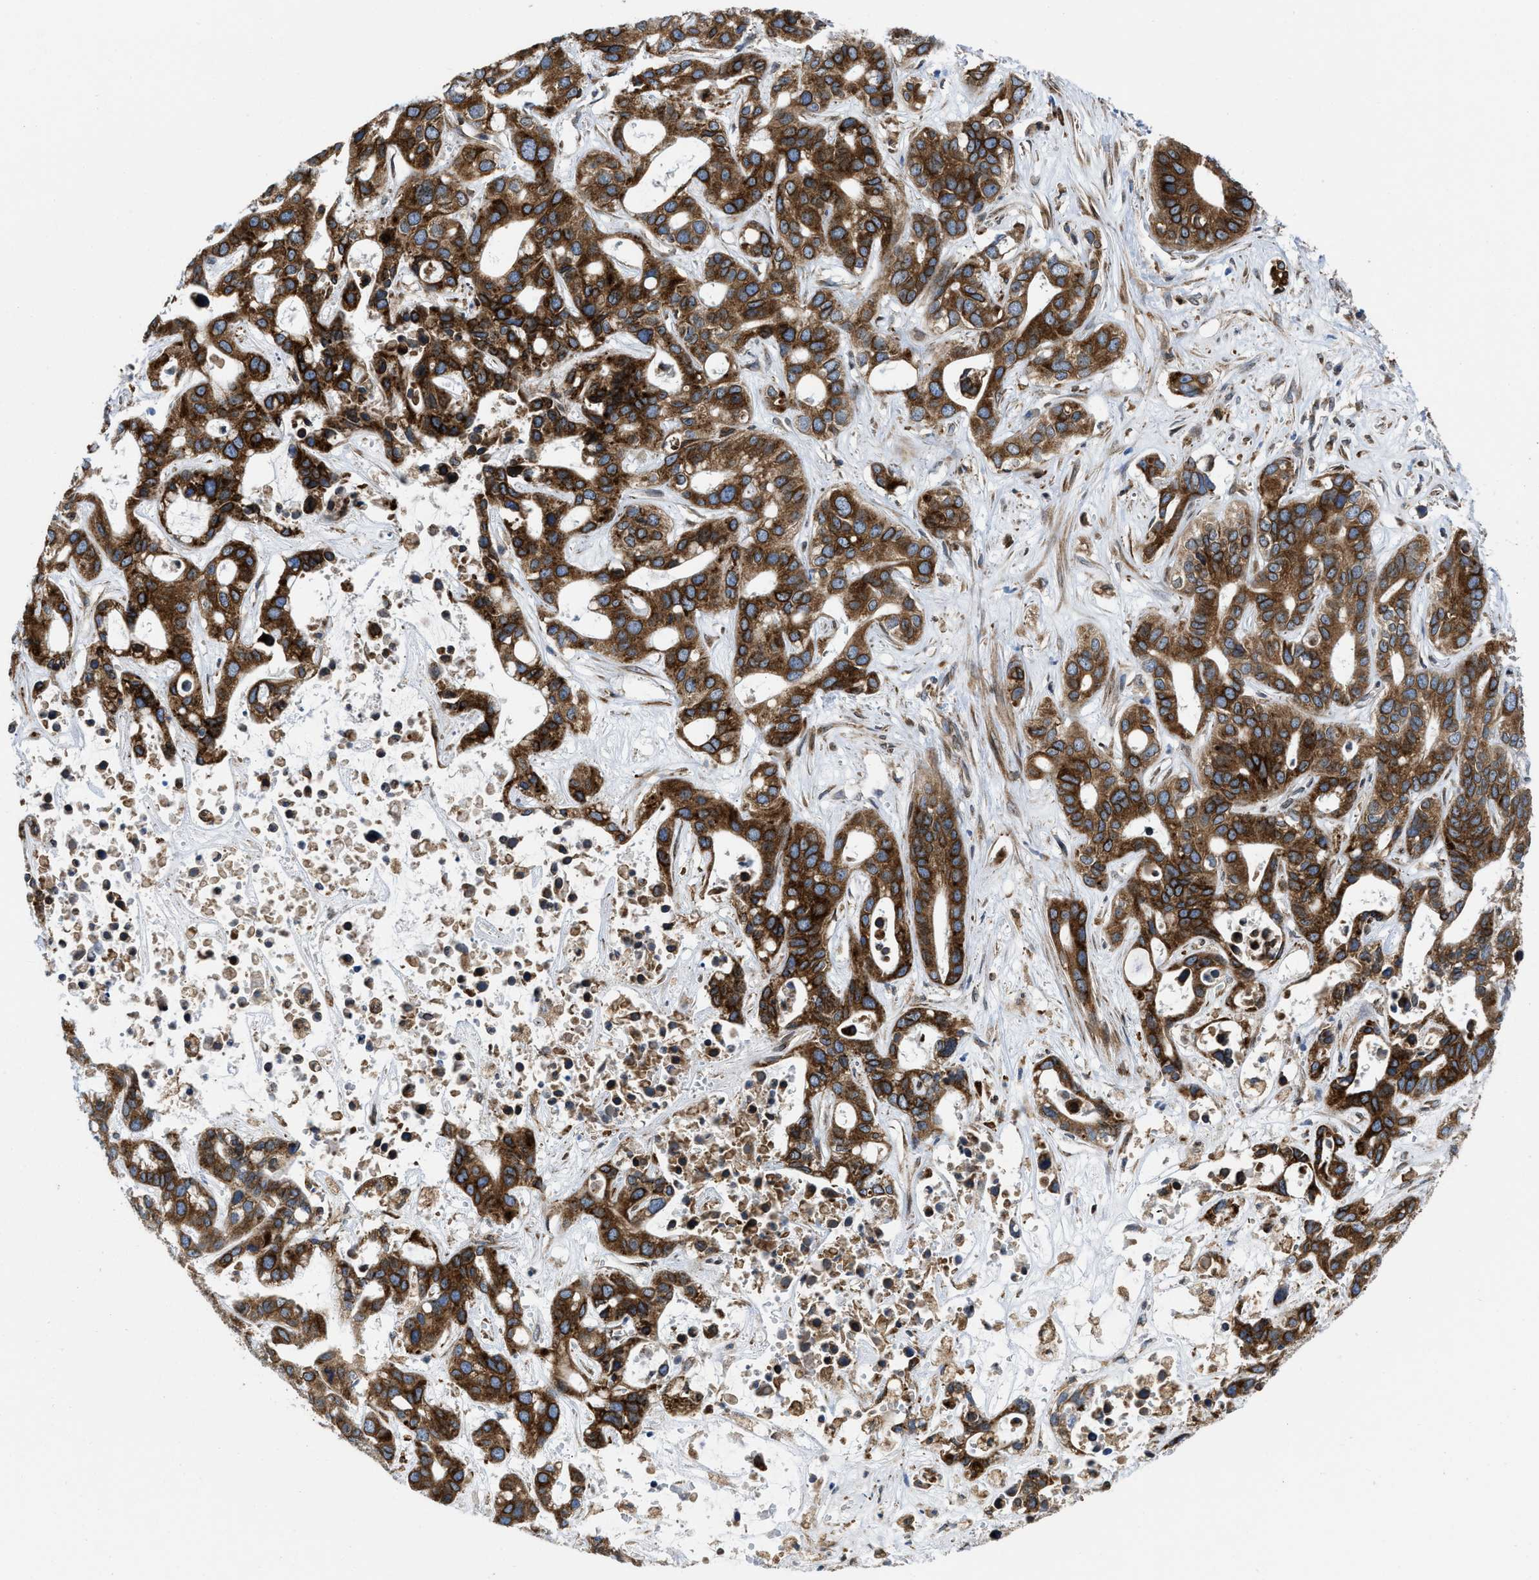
{"staining": {"intensity": "strong", "quantity": ">75%", "location": "cytoplasmic/membranous"}, "tissue": "liver cancer", "cell_type": "Tumor cells", "image_type": "cancer", "snomed": [{"axis": "morphology", "description": "Cholangiocarcinoma"}, {"axis": "topography", "description": "Liver"}], "caption": "Tumor cells demonstrate high levels of strong cytoplasmic/membranous staining in approximately >75% of cells in liver cholangiocarcinoma.", "gene": "ERLIN2", "patient": {"sex": "female", "age": 65}}